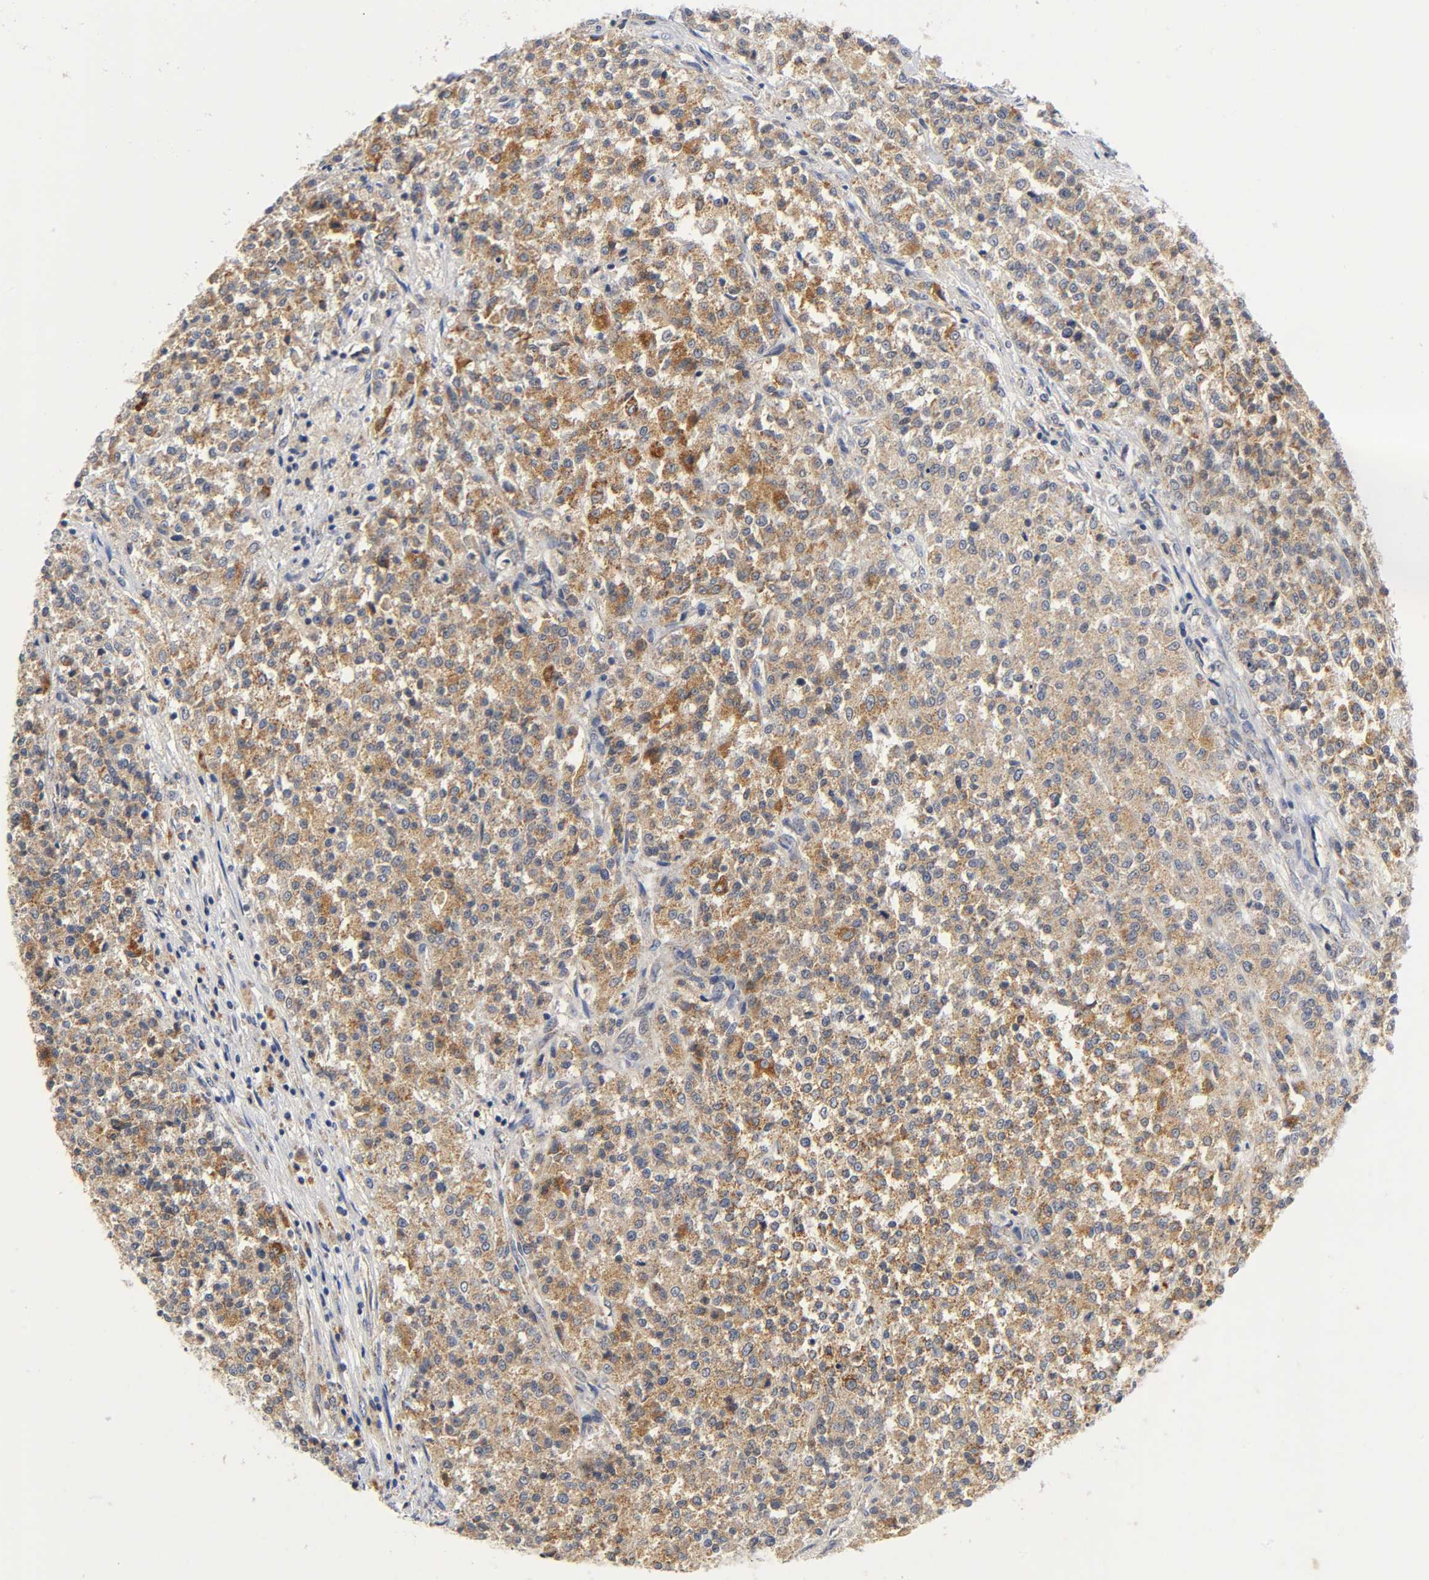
{"staining": {"intensity": "weak", "quantity": ">75%", "location": "cytoplasmic/membranous"}, "tissue": "testis cancer", "cell_type": "Tumor cells", "image_type": "cancer", "snomed": [{"axis": "morphology", "description": "Seminoma, NOS"}, {"axis": "topography", "description": "Testis"}], "caption": "DAB immunohistochemical staining of human testis cancer displays weak cytoplasmic/membranous protein staining in approximately >75% of tumor cells. Ihc stains the protein of interest in brown and the nuclei are stained blue.", "gene": "NRP1", "patient": {"sex": "male", "age": 59}}